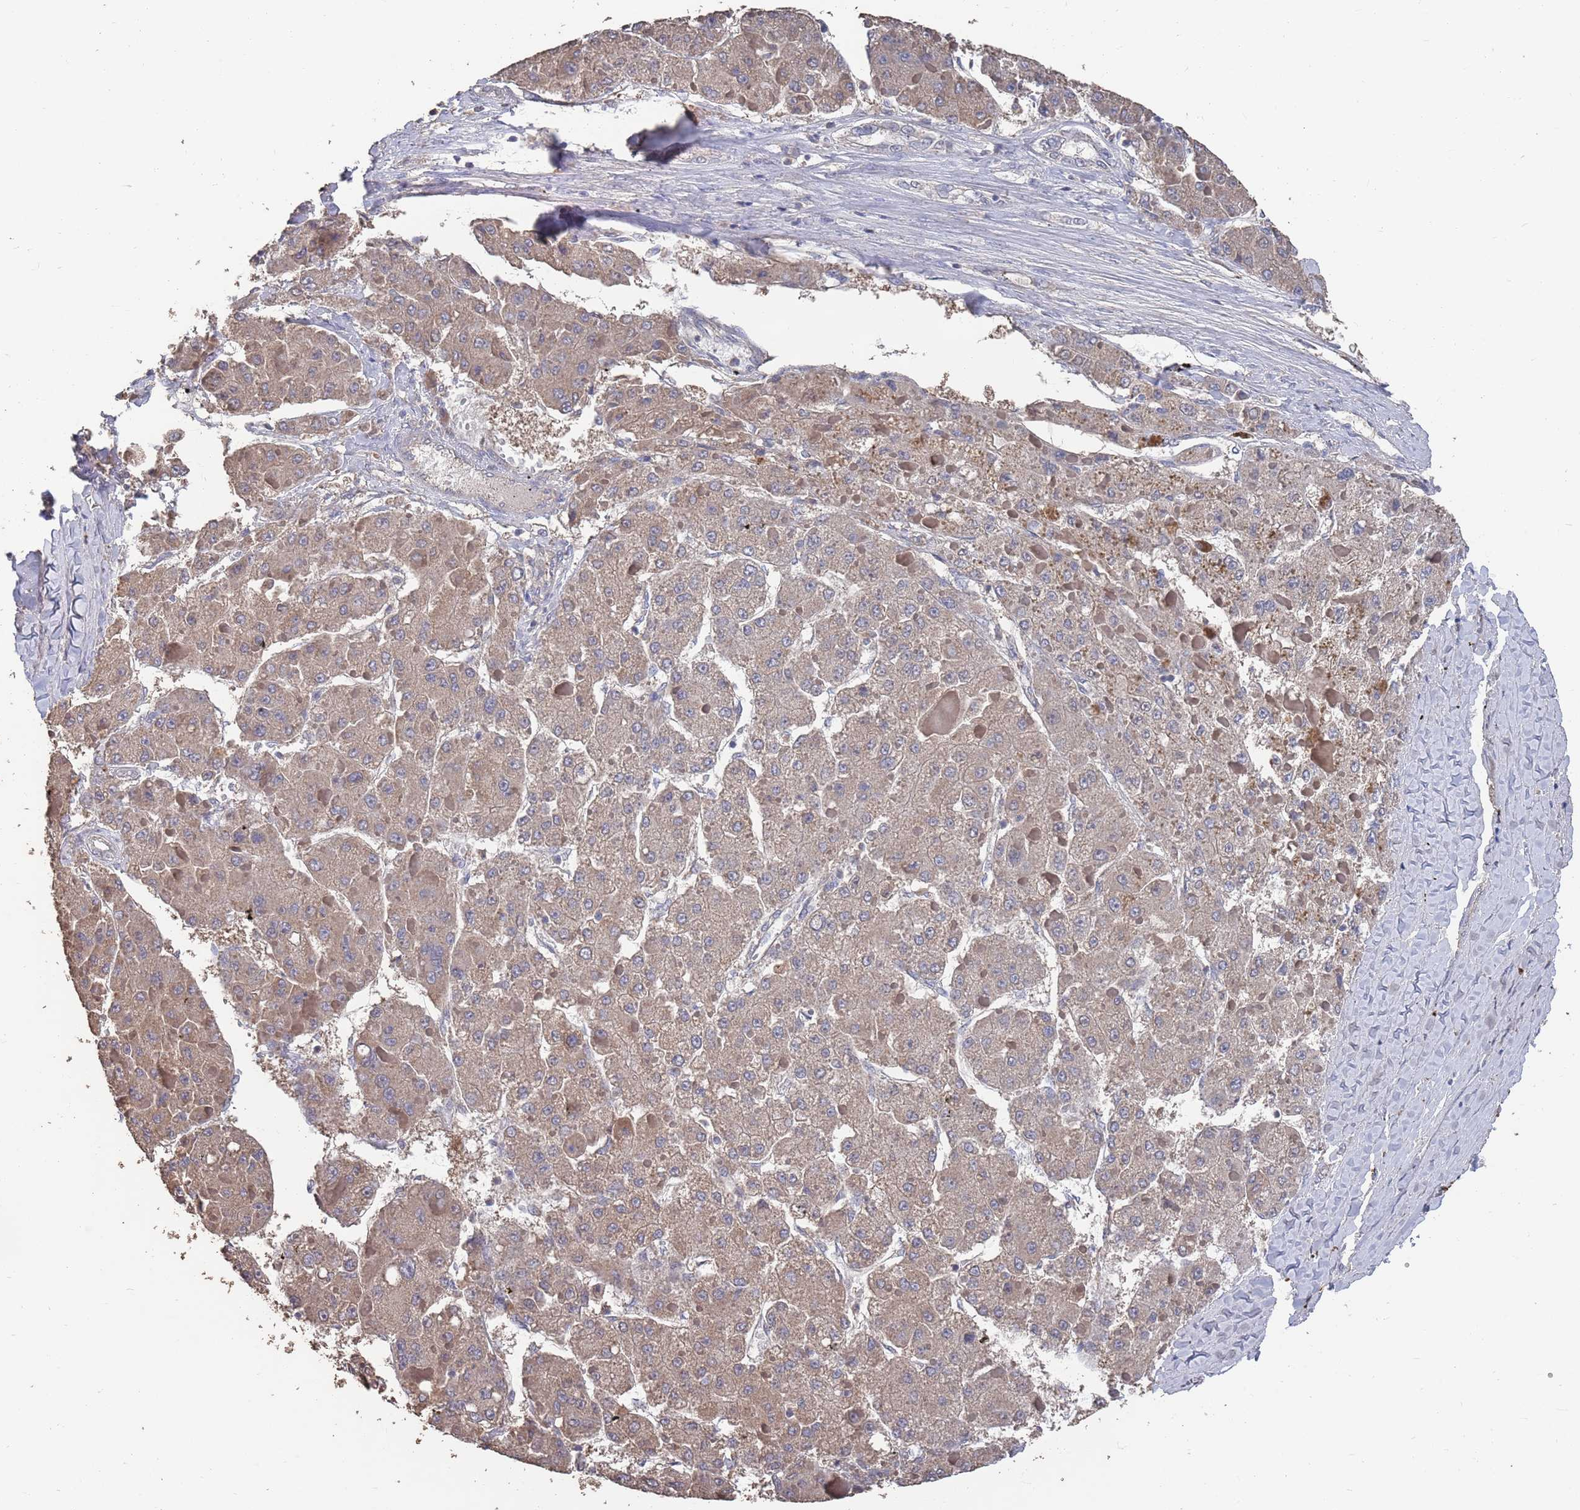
{"staining": {"intensity": "moderate", "quantity": ">75%", "location": "cytoplasmic/membranous"}, "tissue": "liver cancer", "cell_type": "Tumor cells", "image_type": "cancer", "snomed": [{"axis": "morphology", "description": "Carcinoma, Hepatocellular, NOS"}, {"axis": "topography", "description": "Liver"}], "caption": "Hepatocellular carcinoma (liver) stained with DAB immunohistochemistry reveals medium levels of moderate cytoplasmic/membranous staining in about >75% of tumor cells.", "gene": "BTBD18", "patient": {"sex": "female", "age": 73}}